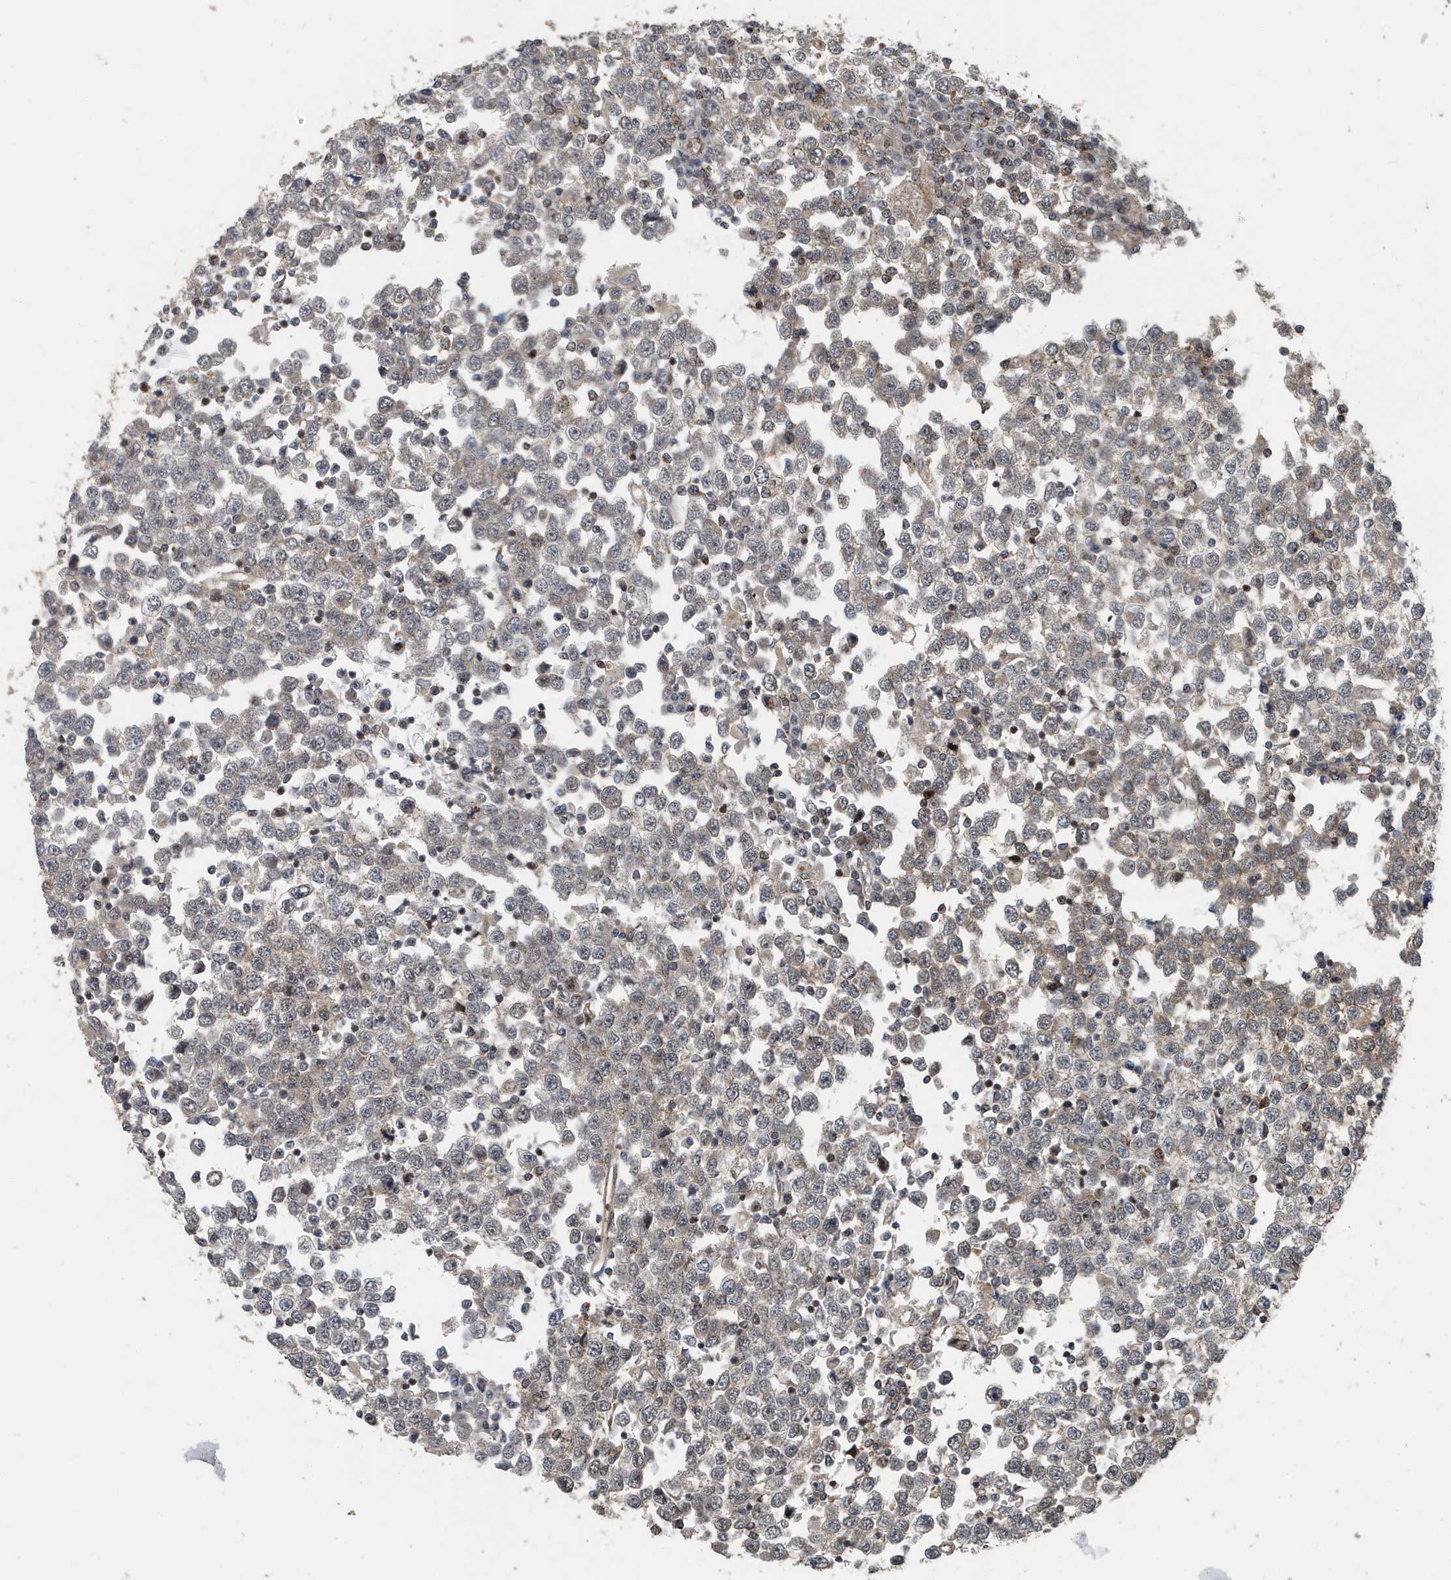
{"staining": {"intensity": "weak", "quantity": "<25%", "location": "cytoplasmic/membranous"}, "tissue": "testis cancer", "cell_type": "Tumor cells", "image_type": "cancer", "snomed": [{"axis": "morphology", "description": "Seminoma, NOS"}, {"axis": "topography", "description": "Testis"}], "caption": "Immunohistochemistry image of neoplastic tissue: human testis seminoma stained with DAB (3,3'-diaminobenzidine) exhibits no significant protein positivity in tumor cells.", "gene": "KIF15", "patient": {"sex": "male", "age": 65}}